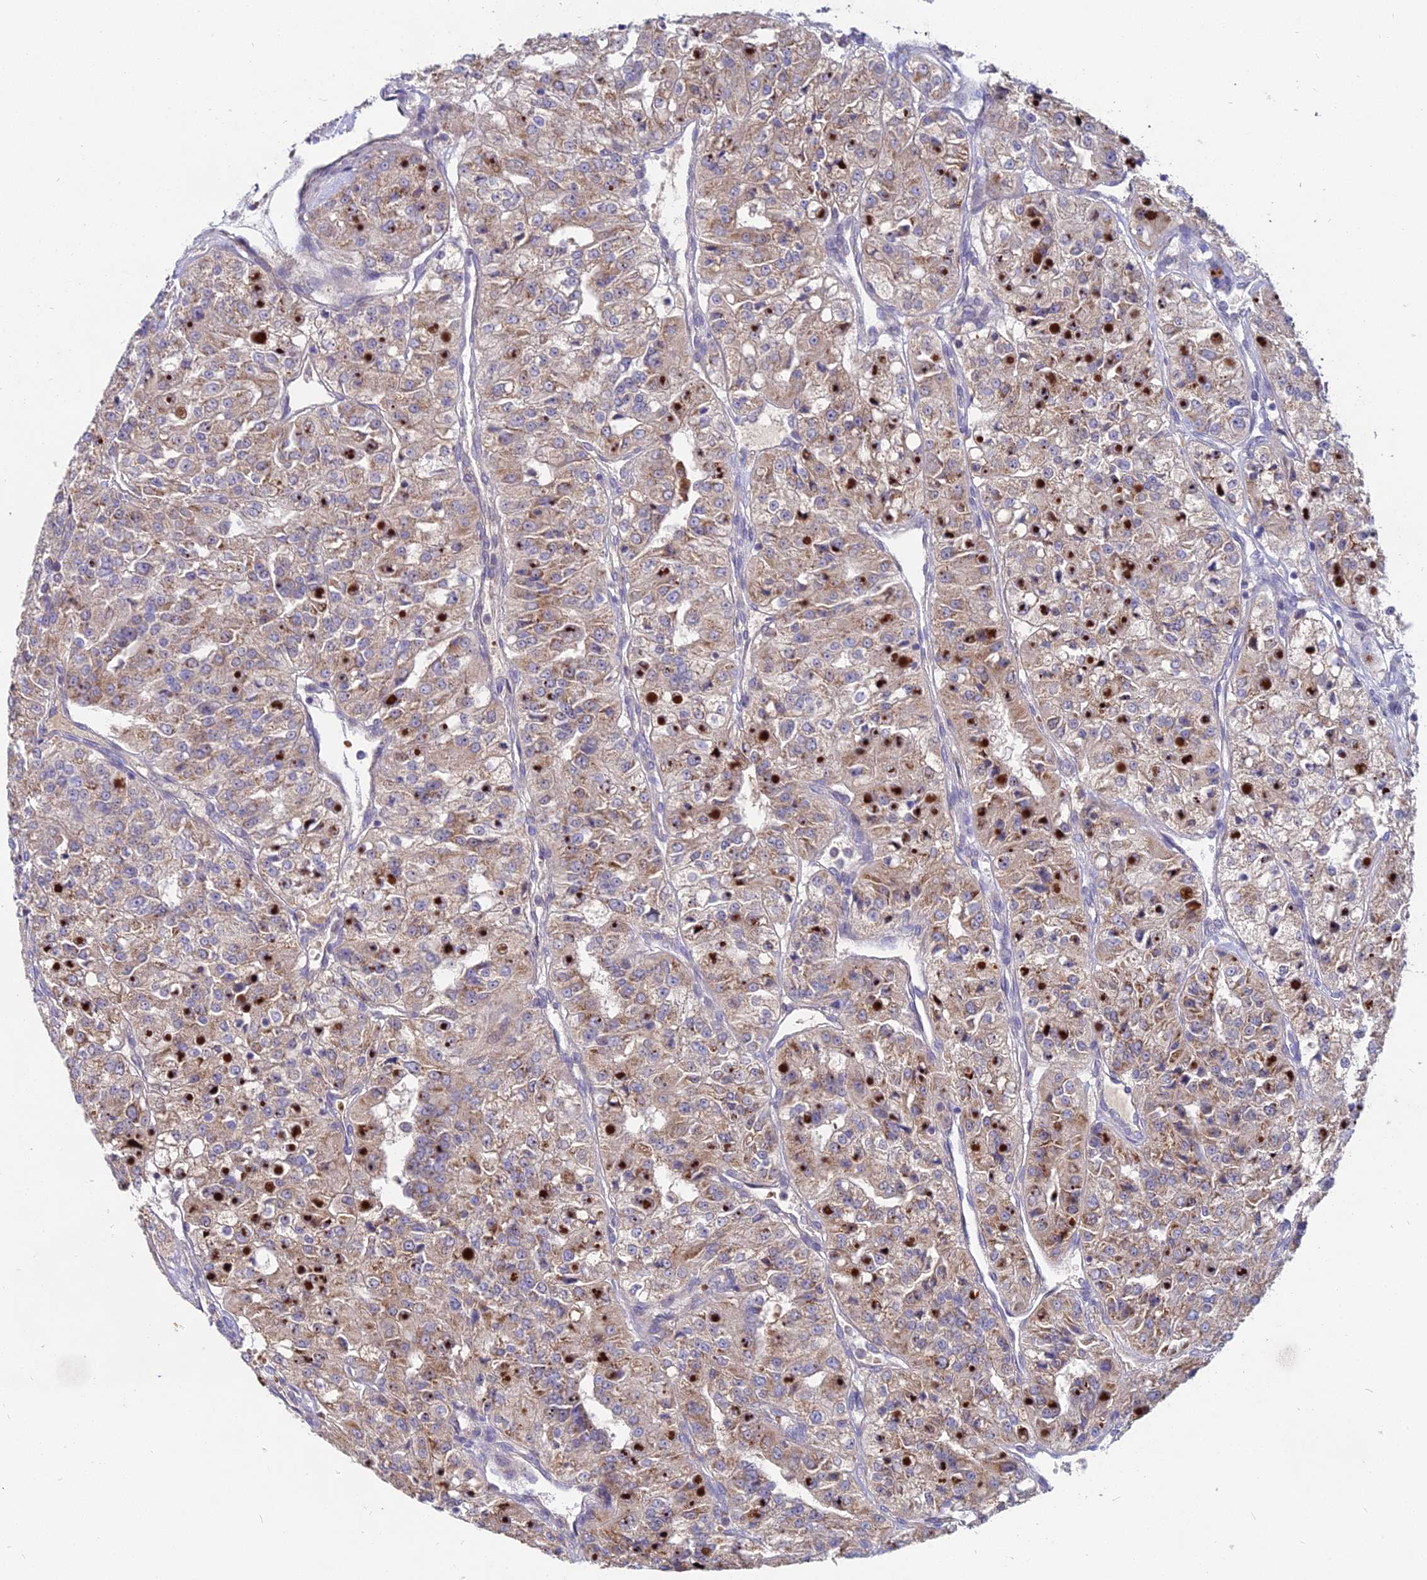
{"staining": {"intensity": "moderate", "quantity": ">75%", "location": "cytoplasmic/membranous"}, "tissue": "renal cancer", "cell_type": "Tumor cells", "image_type": "cancer", "snomed": [{"axis": "morphology", "description": "Adenocarcinoma, NOS"}, {"axis": "topography", "description": "Kidney"}], "caption": "Tumor cells display moderate cytoplasmic/membranous positivity in about >75% of cells in renal adenocarcinoma. The protein is shown in brown color, while the nuclei are stained blue.", "gene": "WDR43", "patient": {"sex": "female", "age": 63}}